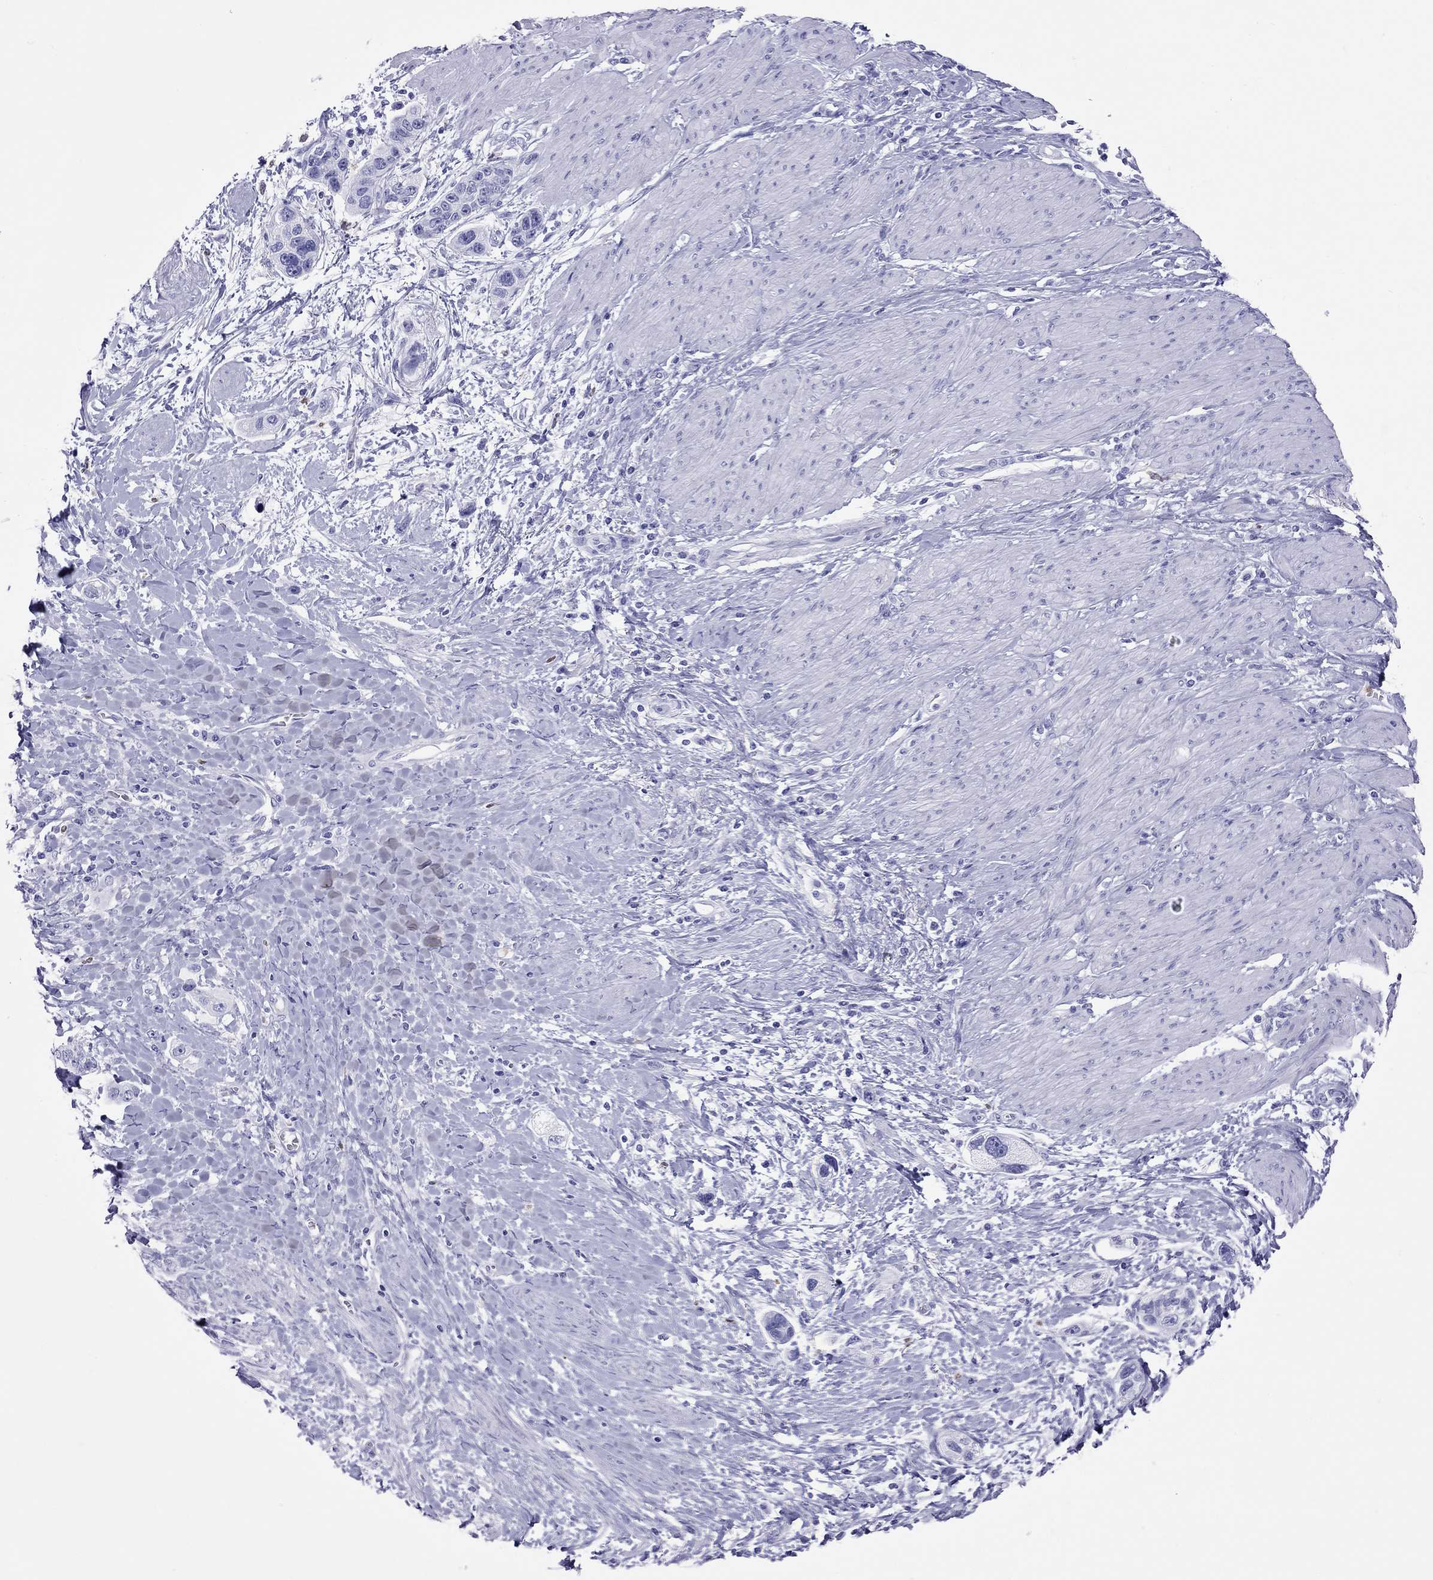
{"staining": {"intensity": "negative", "quantity": "none", "location": "none"}, "tissue": "stomach cancer", "cell_type": "Tumor cells", "image_type": "cancer", "snomed": [{"axis": "morphology", "description": "Adenocarcinoma, NOS"}, {"axis": "topography", "description": "Stomach, lower"}], "caption": "Stomach adenocarcinoma was stained to show a protein in brown. There is no significant staining in tumor cells. The staining was performed using DAB to visualize the protein expression in brown, while the nuclei were stained in blue with hematoxylin (Magnification: 20x).", "gene": "SLAMF1", "patient": {"sex": "female", "age": 93}}